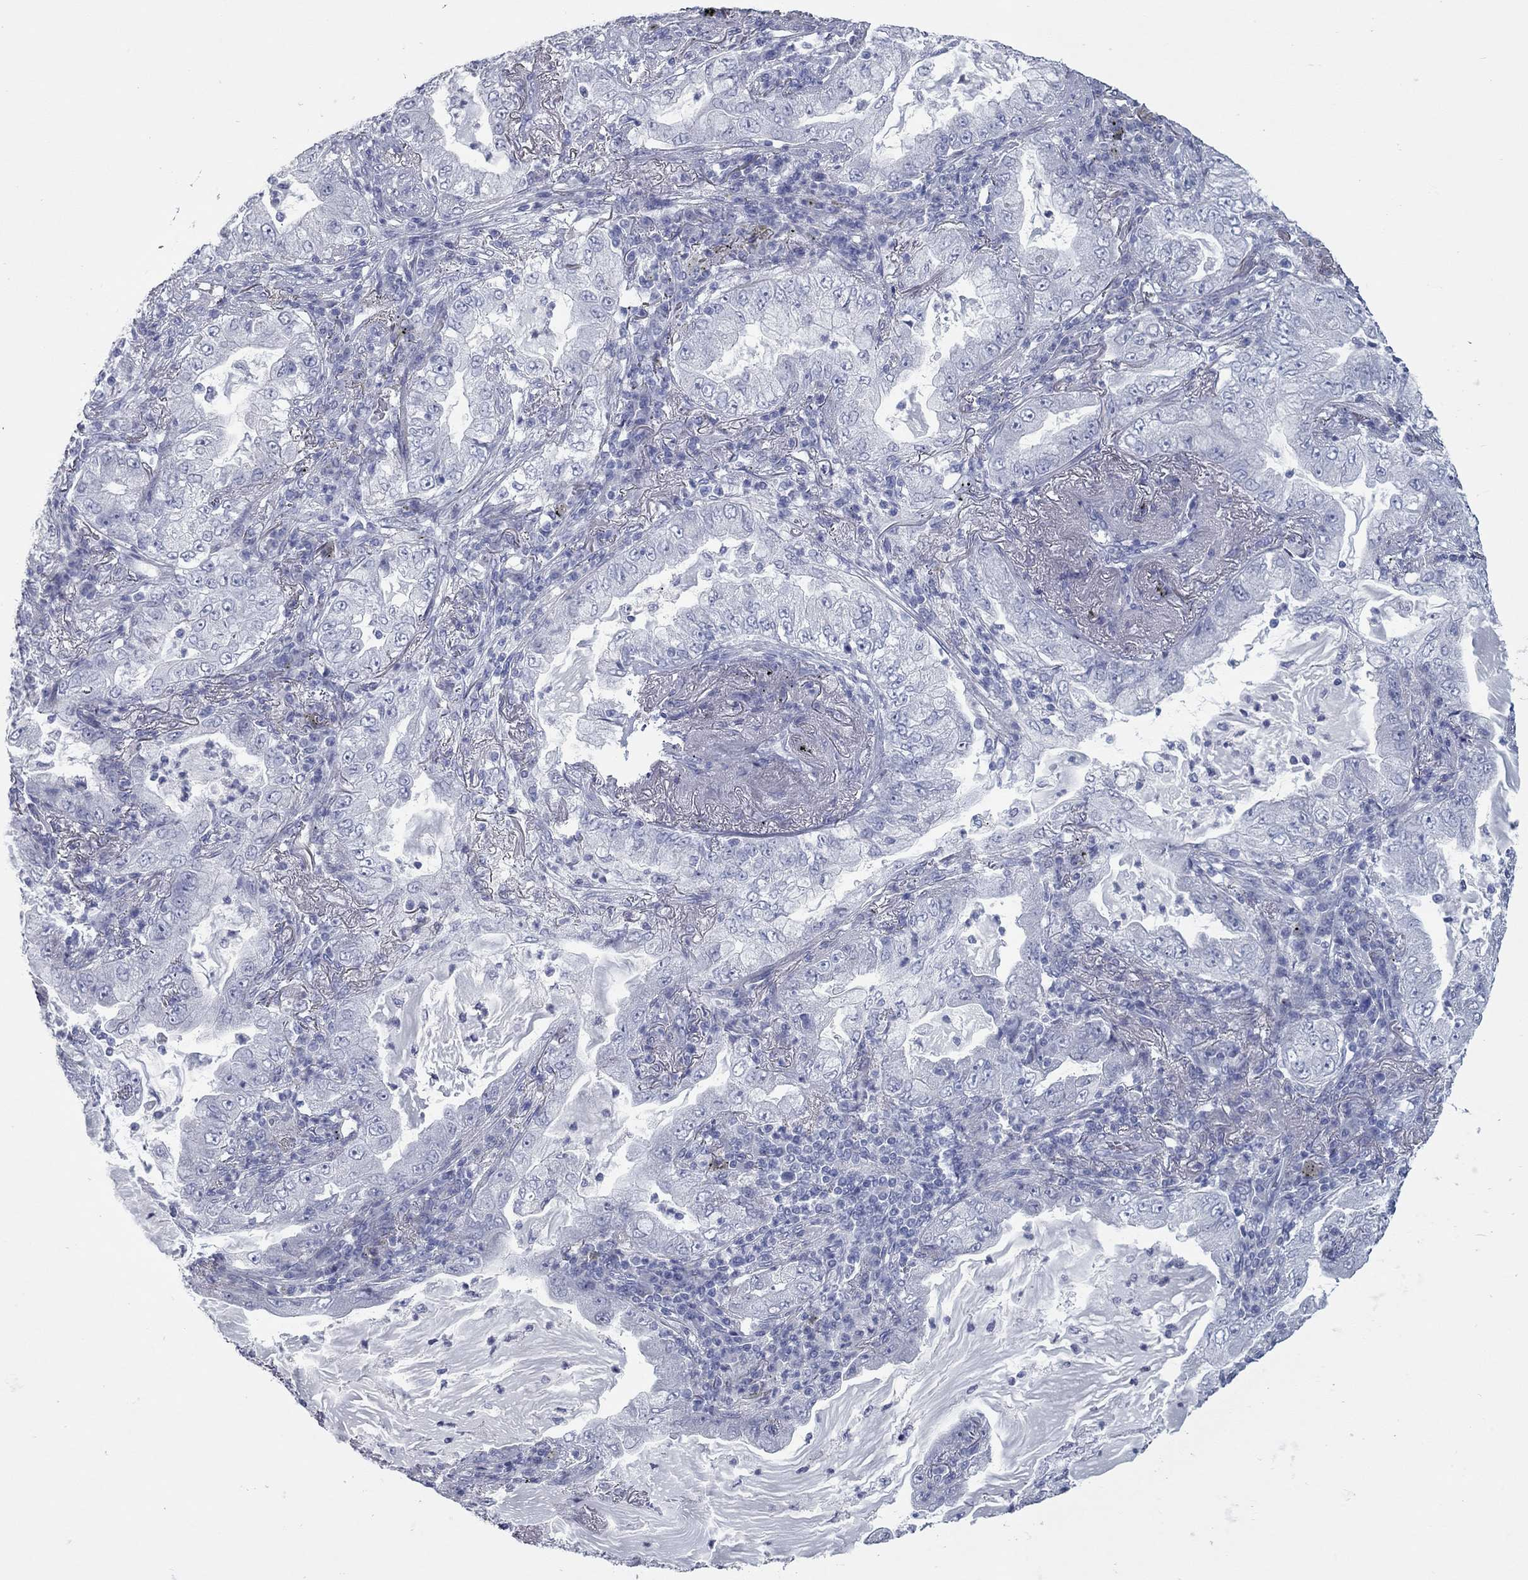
{"staining": {"intensity": "negative", "quantity": "none", "location": "none"}, "tissue": "lung cancer", "cell_type": "Tumor cells", "image_type": "cancer", "snomed": [{"axis": "morphology", "description": "Adenocarcinoma, NOS"}, {"axis": "topography", "description": "Lung"}], "caption": "High magnification brightfield microscopy of lung cancer (adenocarcinoma) stained with DAB (3,3'-diaminobenzidine) (brown) and counterstained with hematoxylin (blue): tumor cells show no significant expression.", "gene": "KIRREL2", "patient": {"sex": "female", "age": 73}}